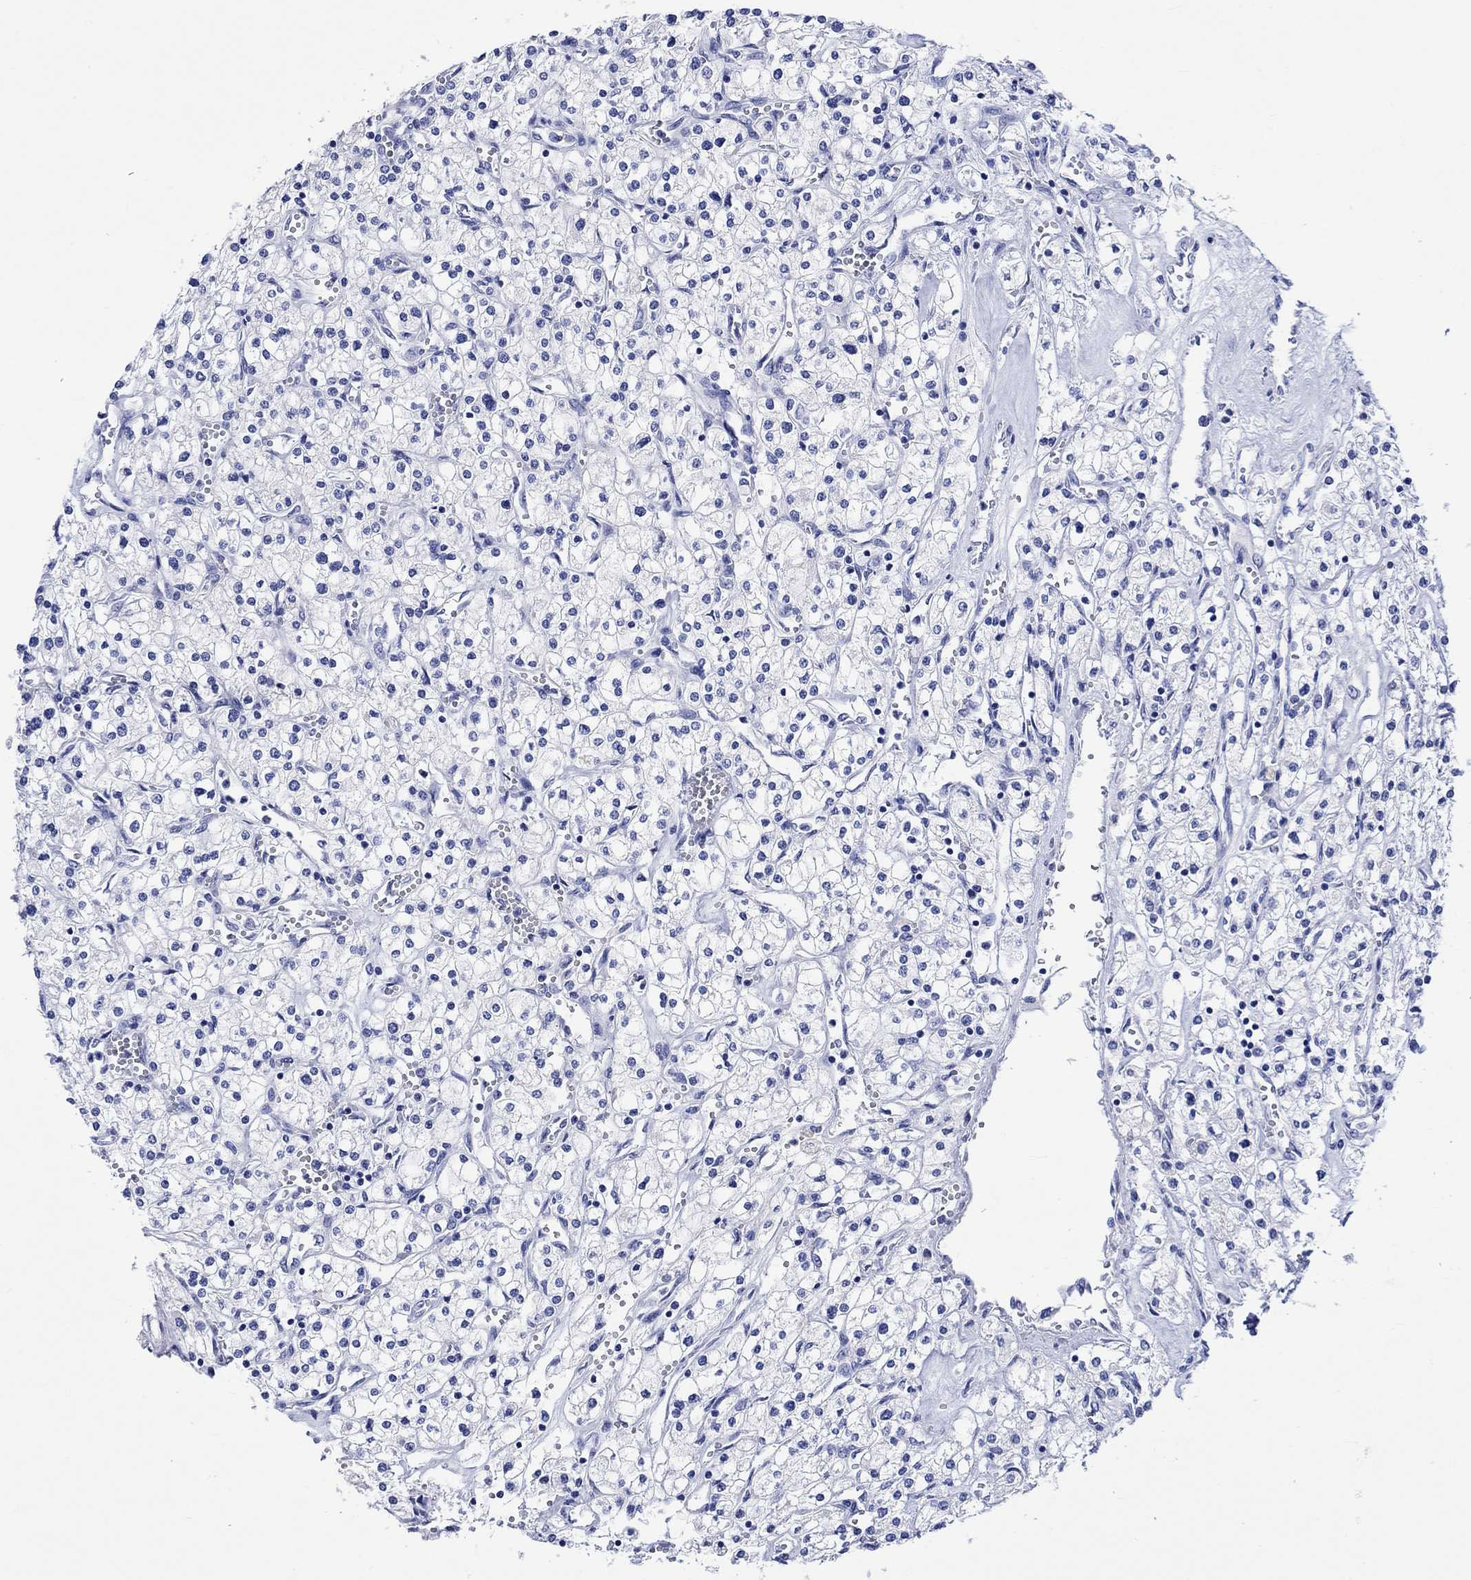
{"staining": {"intensity": "negative", "quantity": "none", "location": "none"}, "tissue": "renal cancer", "cell_type": "Tumor cells", "image_type": "cancer", "snomed": [{"axis": "morphology", "description": "Adenocarcinoma, NOS"}, {"axis": "topography", "description": "Kidney"}], "caption": "IHC micrograph of neoplastic tissue: human adenocarcinoma (renal) stained with DAB (3,3'-diaminobenzidine) exhibits no significant protein expression in tumor cells.", "gene": "HARBI1", "patient": {"sex": "male", "age": 80}}